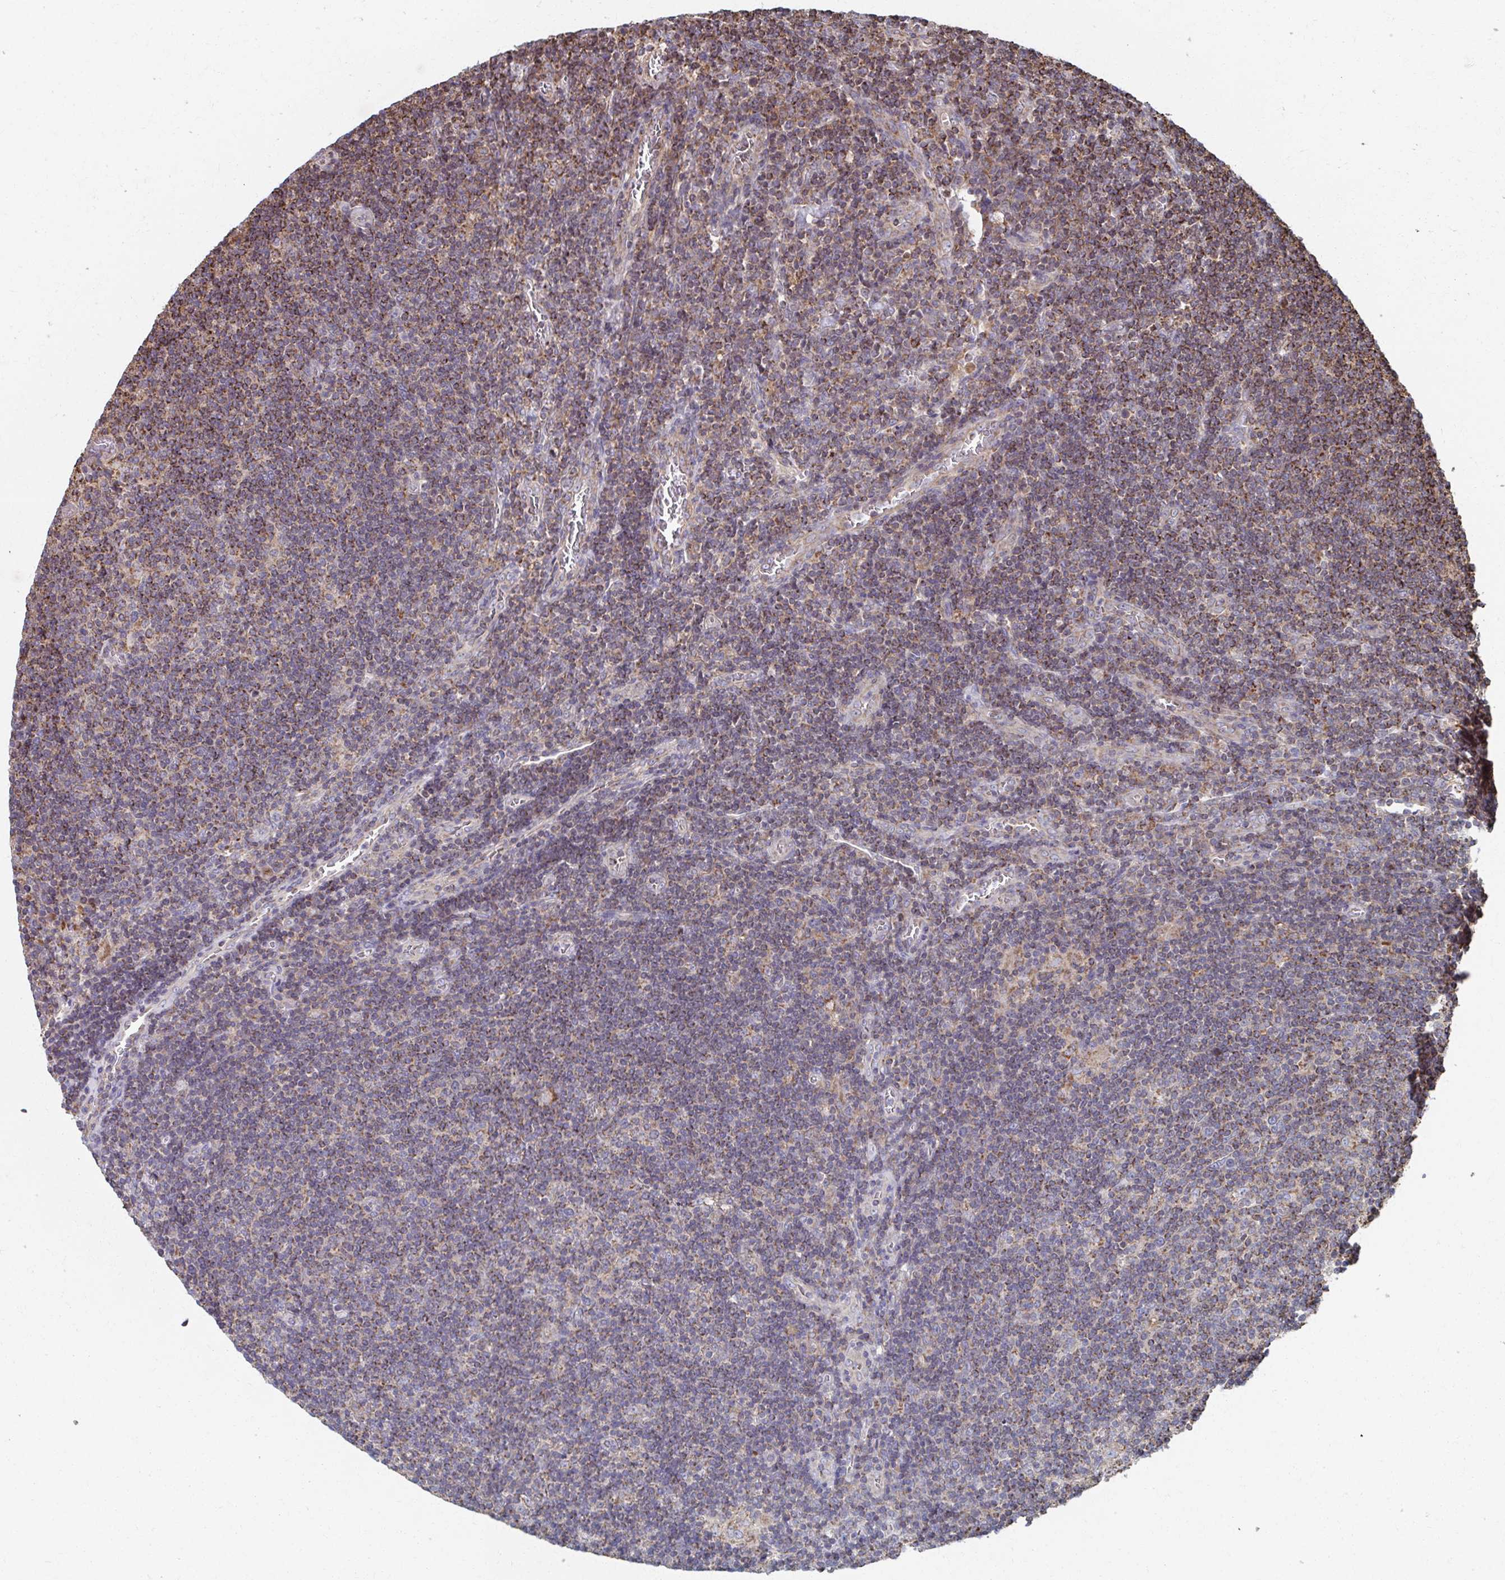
{"staining": {"intensity": "negative", "quantity": "none", "location": "none"}, "tissue": "lymphoma", "cell_type": "Tumor cells", "image_type": "cancer", "snomed": [{"axis": "morphology", "description": "Hodgkin's disease, NOS"}, {"axis": "topography", "description": "Lymph node"}], "caption": "Image shows no protein positivity in tumor cells of lymphoma tissue.", "gene": "KLHL34", "patient": {"sex": "male", "age": 40}}